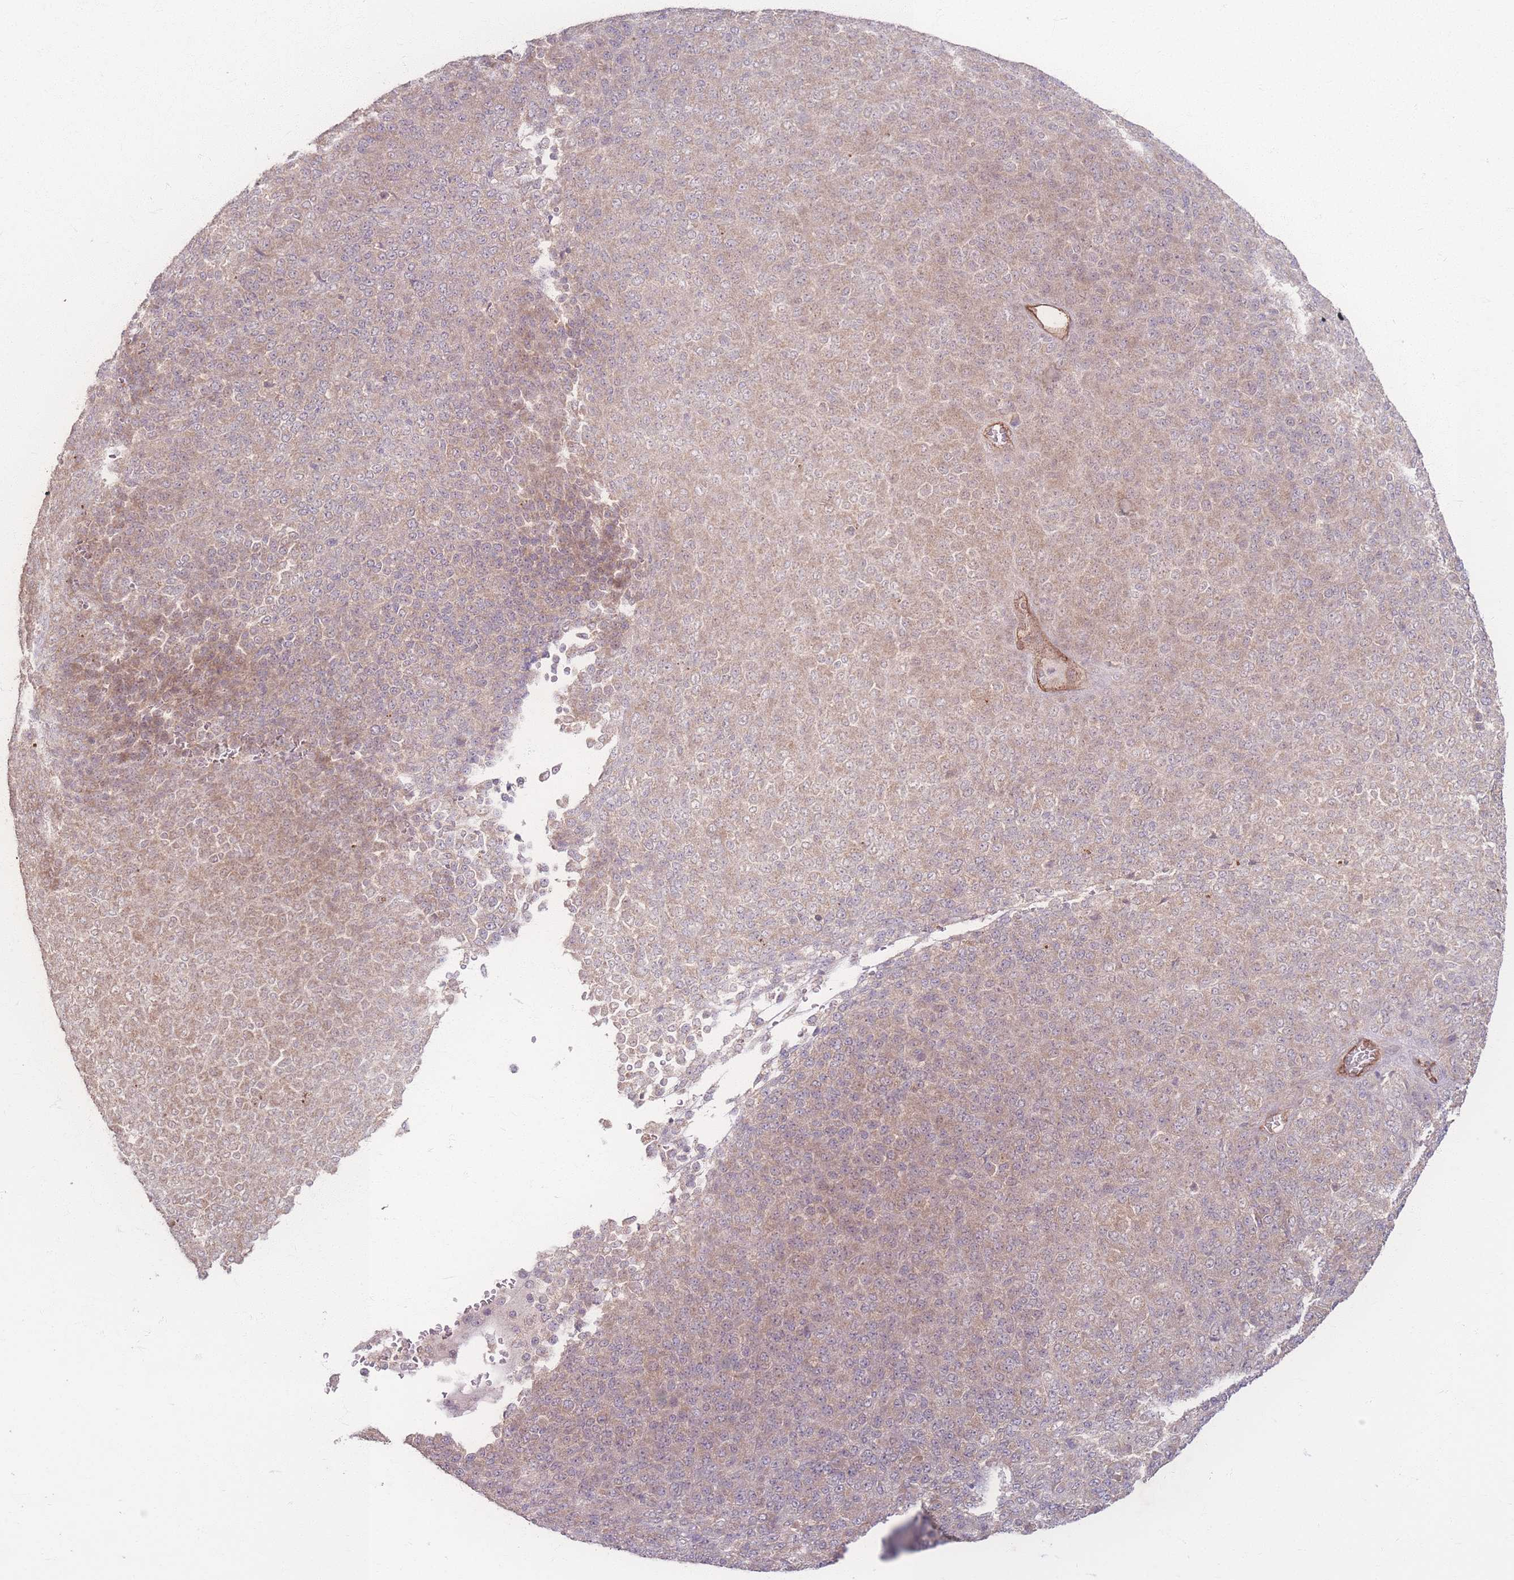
{"staining": {"intensity": "weak", "quantity": ">75%", "location": "cytoplasmic/membranous"}, "tissue": "melanoma", "cell_type": "Tumor cells", "image_type": "cancer", "snomed": [{"axis": "morphology", "description": "Malignant melanoma, Metastatic site"}, {"axis": "topography", "description": "Brain"}], "caption": "Immunohistochemical staining of human malignant melanoma (metastatic site) reveals low levels of weak cytoplasmic/membranous positivity in about >75% of tumor cells.", "gene": "INSR", "patient": {"sex": "female", "age": 56}}